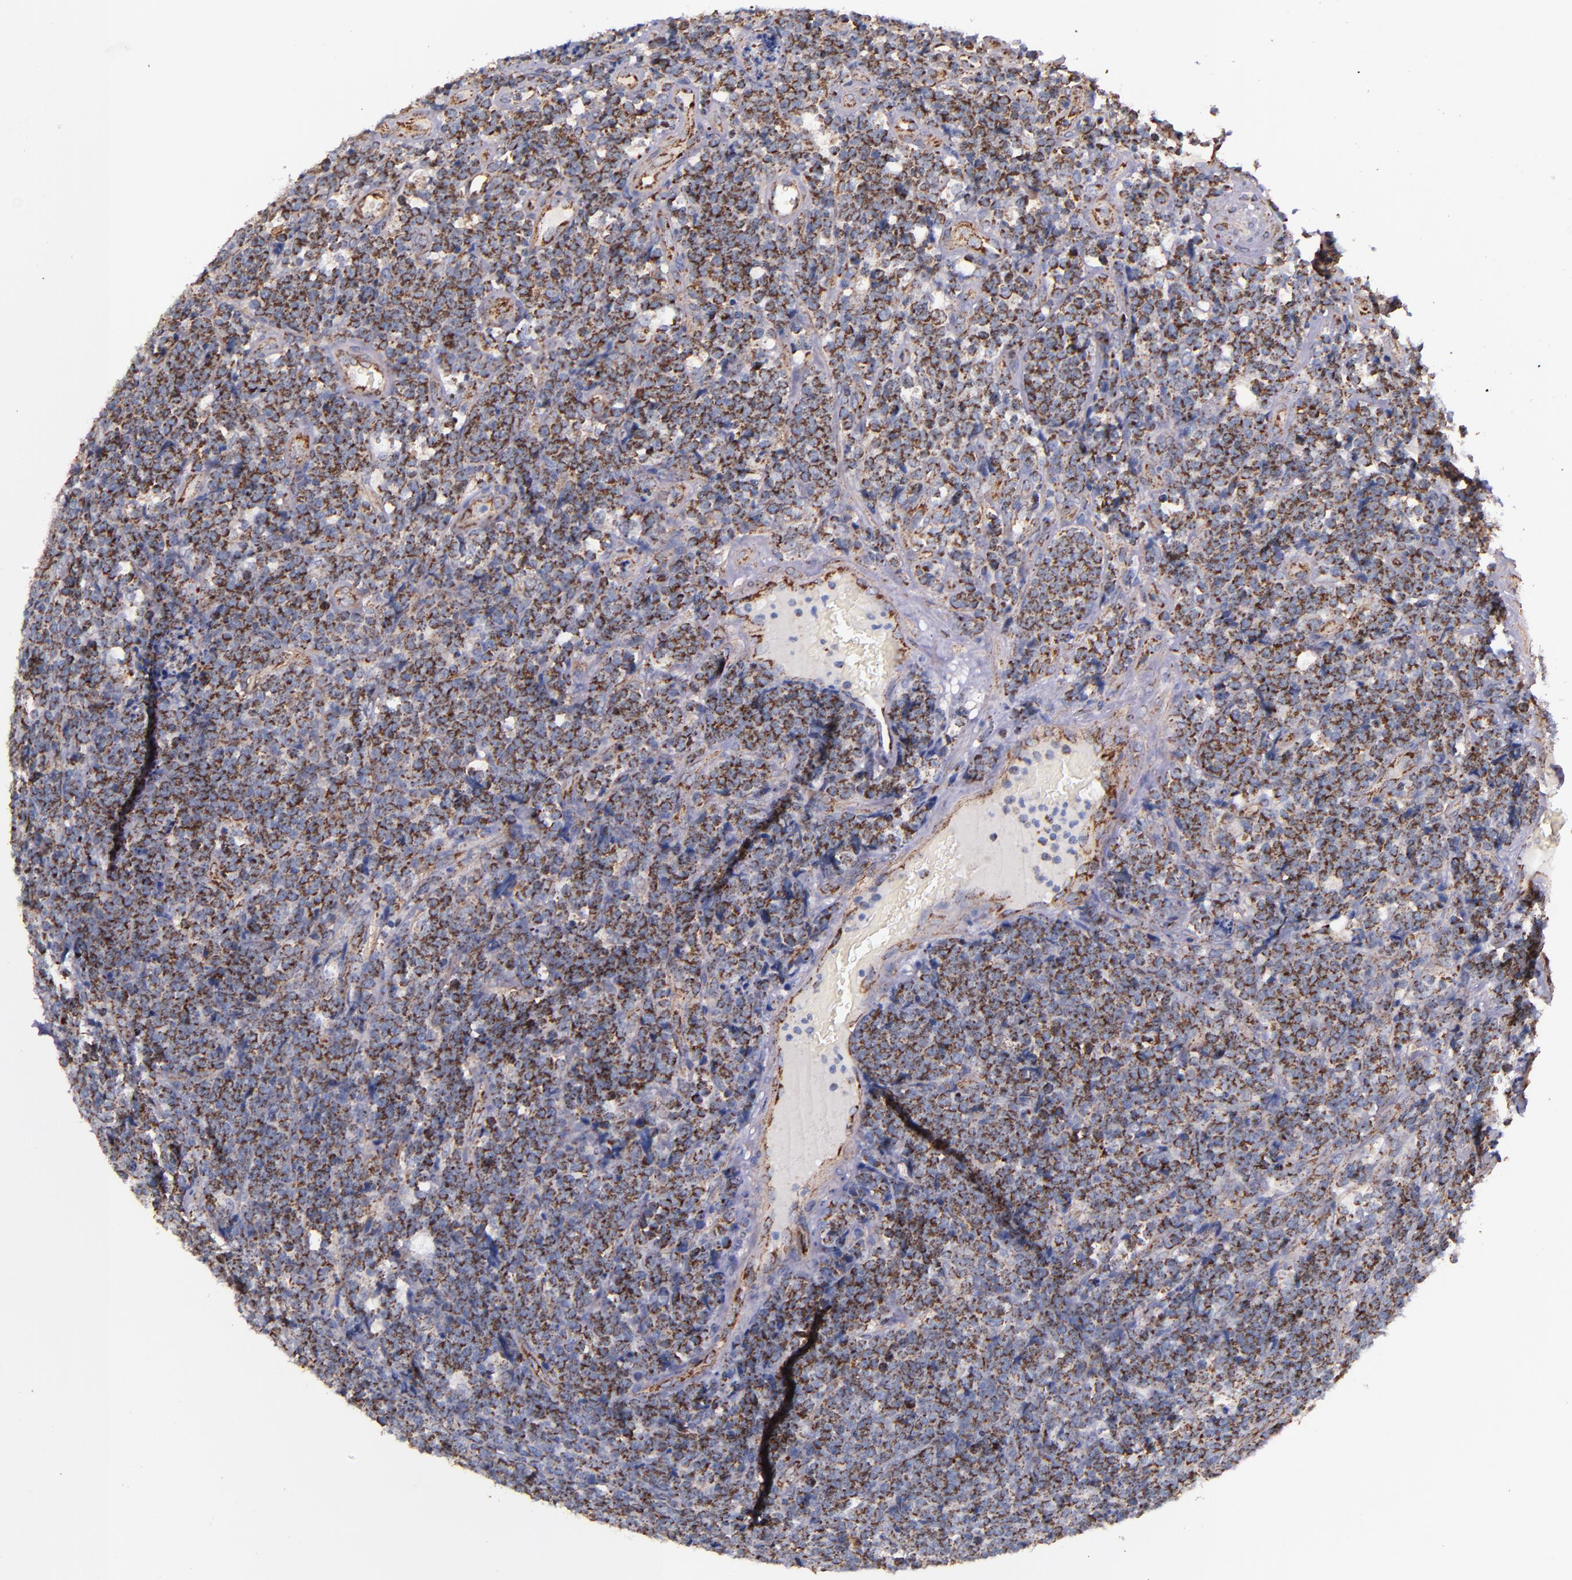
{"staining": {"intensity": "moderate", "quantity": ">75%", "location": "cytoplasmic/membranous"}, "tissue": "lymphoma", "cell_type": "Tumor cells", "image_type": "cancer", "snomed": [{"axis": "morphology", "description": "Malignant lymphoma, non-Hodgkin's type, High grade"}, {"axis": "topography", "description": "Small intestine"}, {"axis": "topography", "description": "Colon"}], "caption": "High-grade malignant lymphoma, non-Hodgkin's type stained for a protein demonstrates moderate cytoplasmic/membranous positivity in tumor cells. (Brightfield microscopy of DAB IHC at high magnification).", "gene": "IDH3G", "patient": {"sex": "male", "age": 8}}